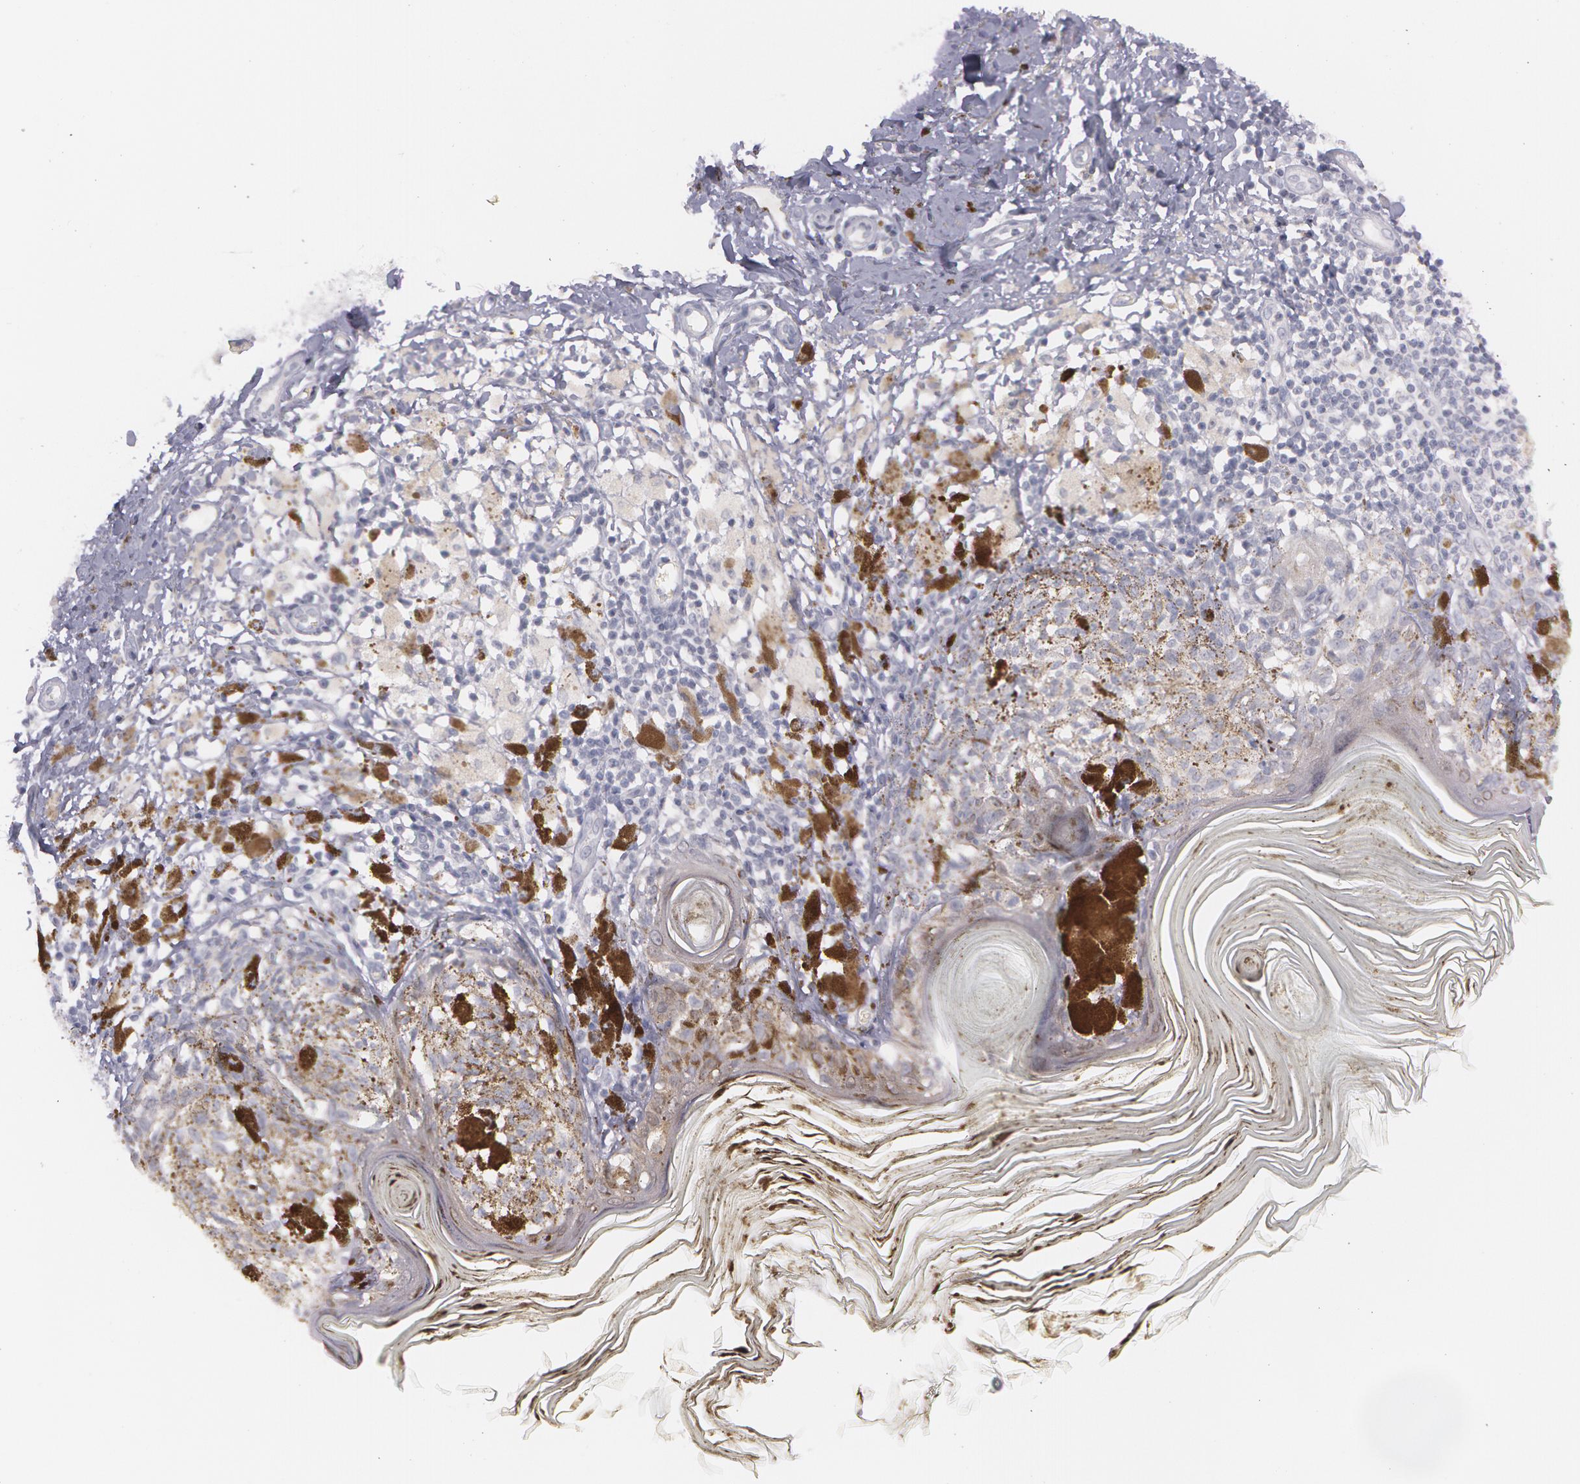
{"staining": {"intensity": "negative", "quantity": "none", "location": "none"}, "tissue": "melanoma", "cell_type": "Tumor cells", "image_type": "cancer", "snomed": [{"axis": "morphology", "description": "Malignant melanoma, NOS"}, {"axis": "topography", "description": "Skin"}], "caption": "Melanoma stained for a protein using immunohistochemistry (IHC) reveals no positivity tumor cells.", "gene": "IL1RN", "patient": {"sex": "male", "age": 88}}